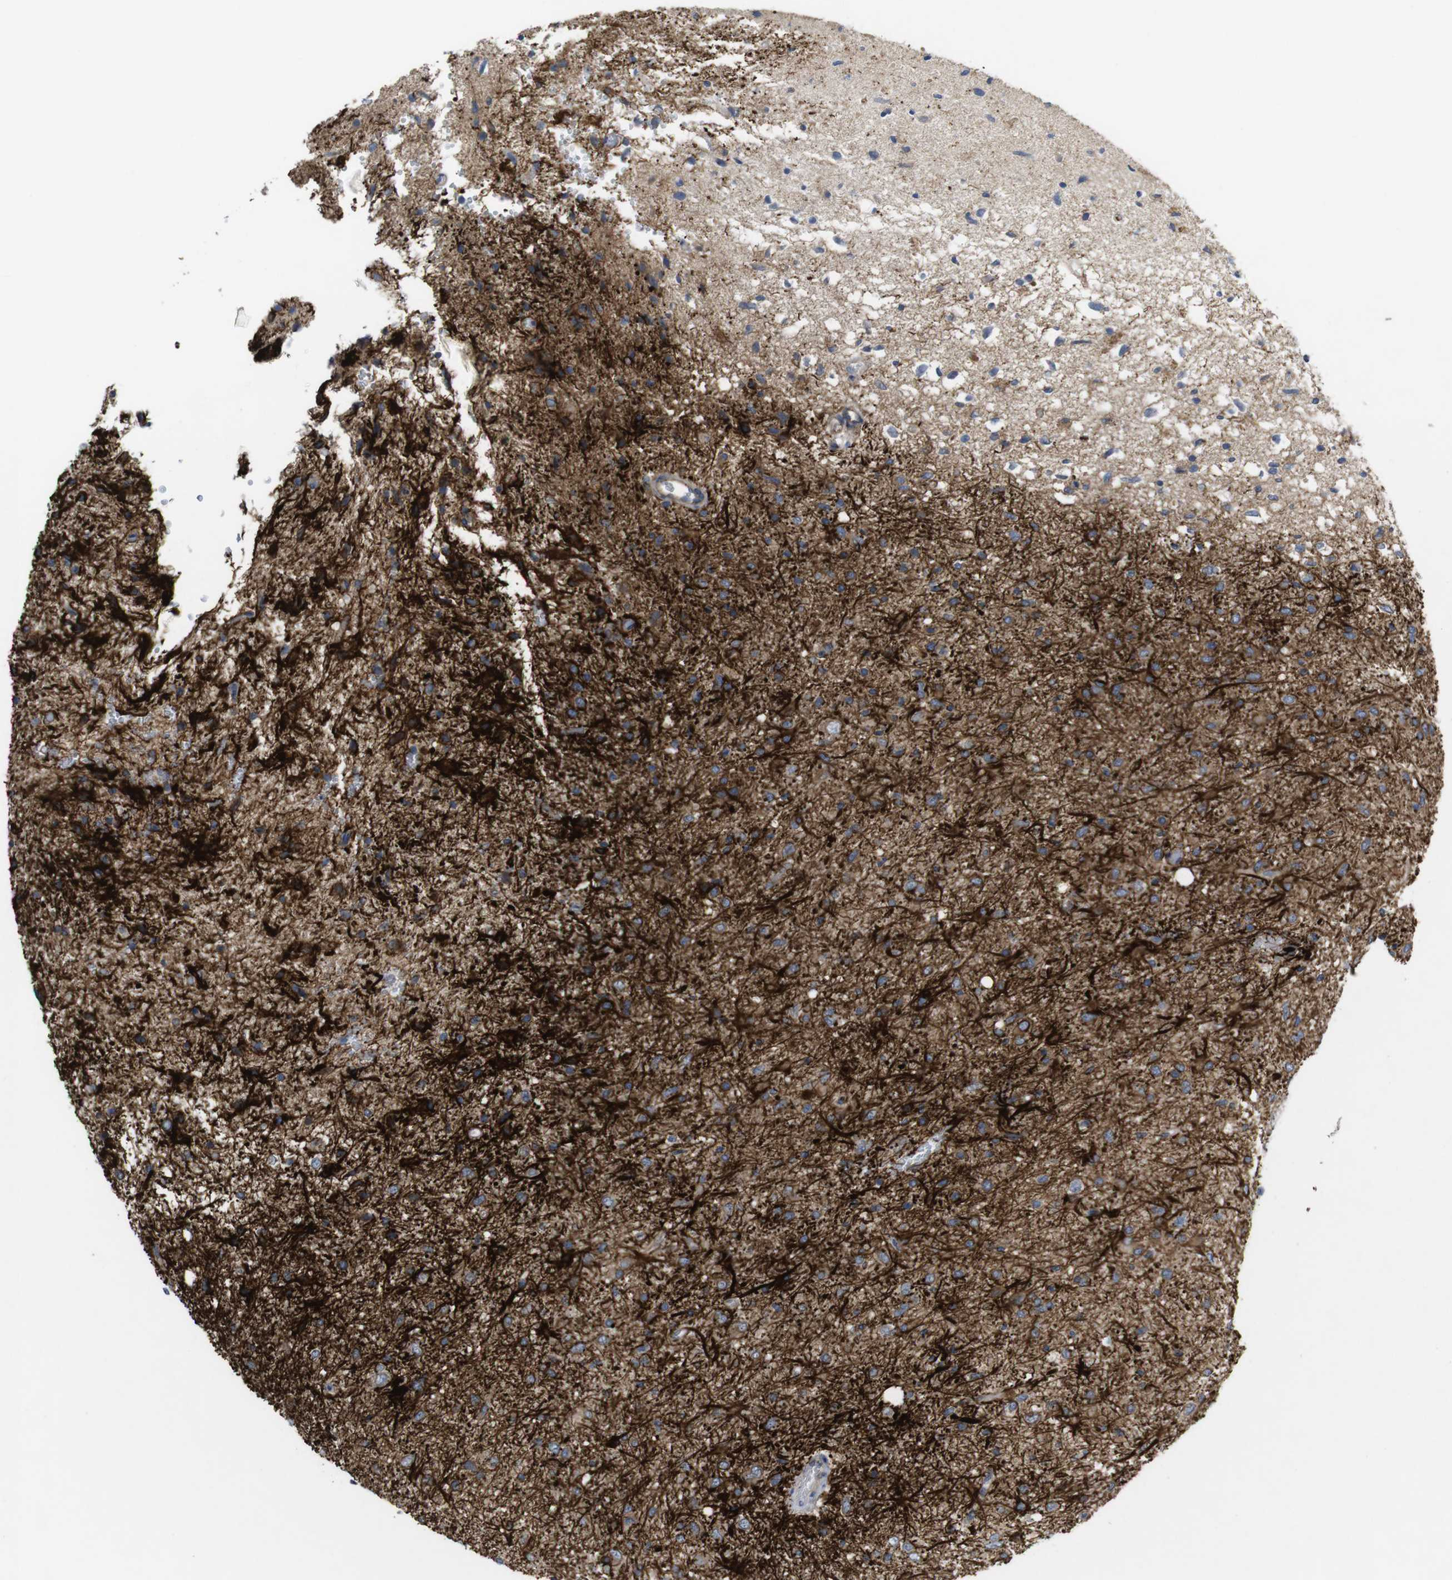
{"staining": {"intensity": "strong", "quantity": "25%-75%", "location": "cytoplasmic/membranous"}, "tissue": "glioma", "cell_type": "Tumor cells", "image_type": "cancer", "snomed": [{"axis": "morphology", "description": "Glioma, malignant, Low grade"}, {"axis": "topography", "description": "Brain"}], "caption": "Glioma was stained to show a protein in brown. There is high levels of strong cytoplasmic/membranous expression in about 25%-75% of tumor cells.", "gene": "KIDINS220", "patient": {"sex": "male", "age": 77}}